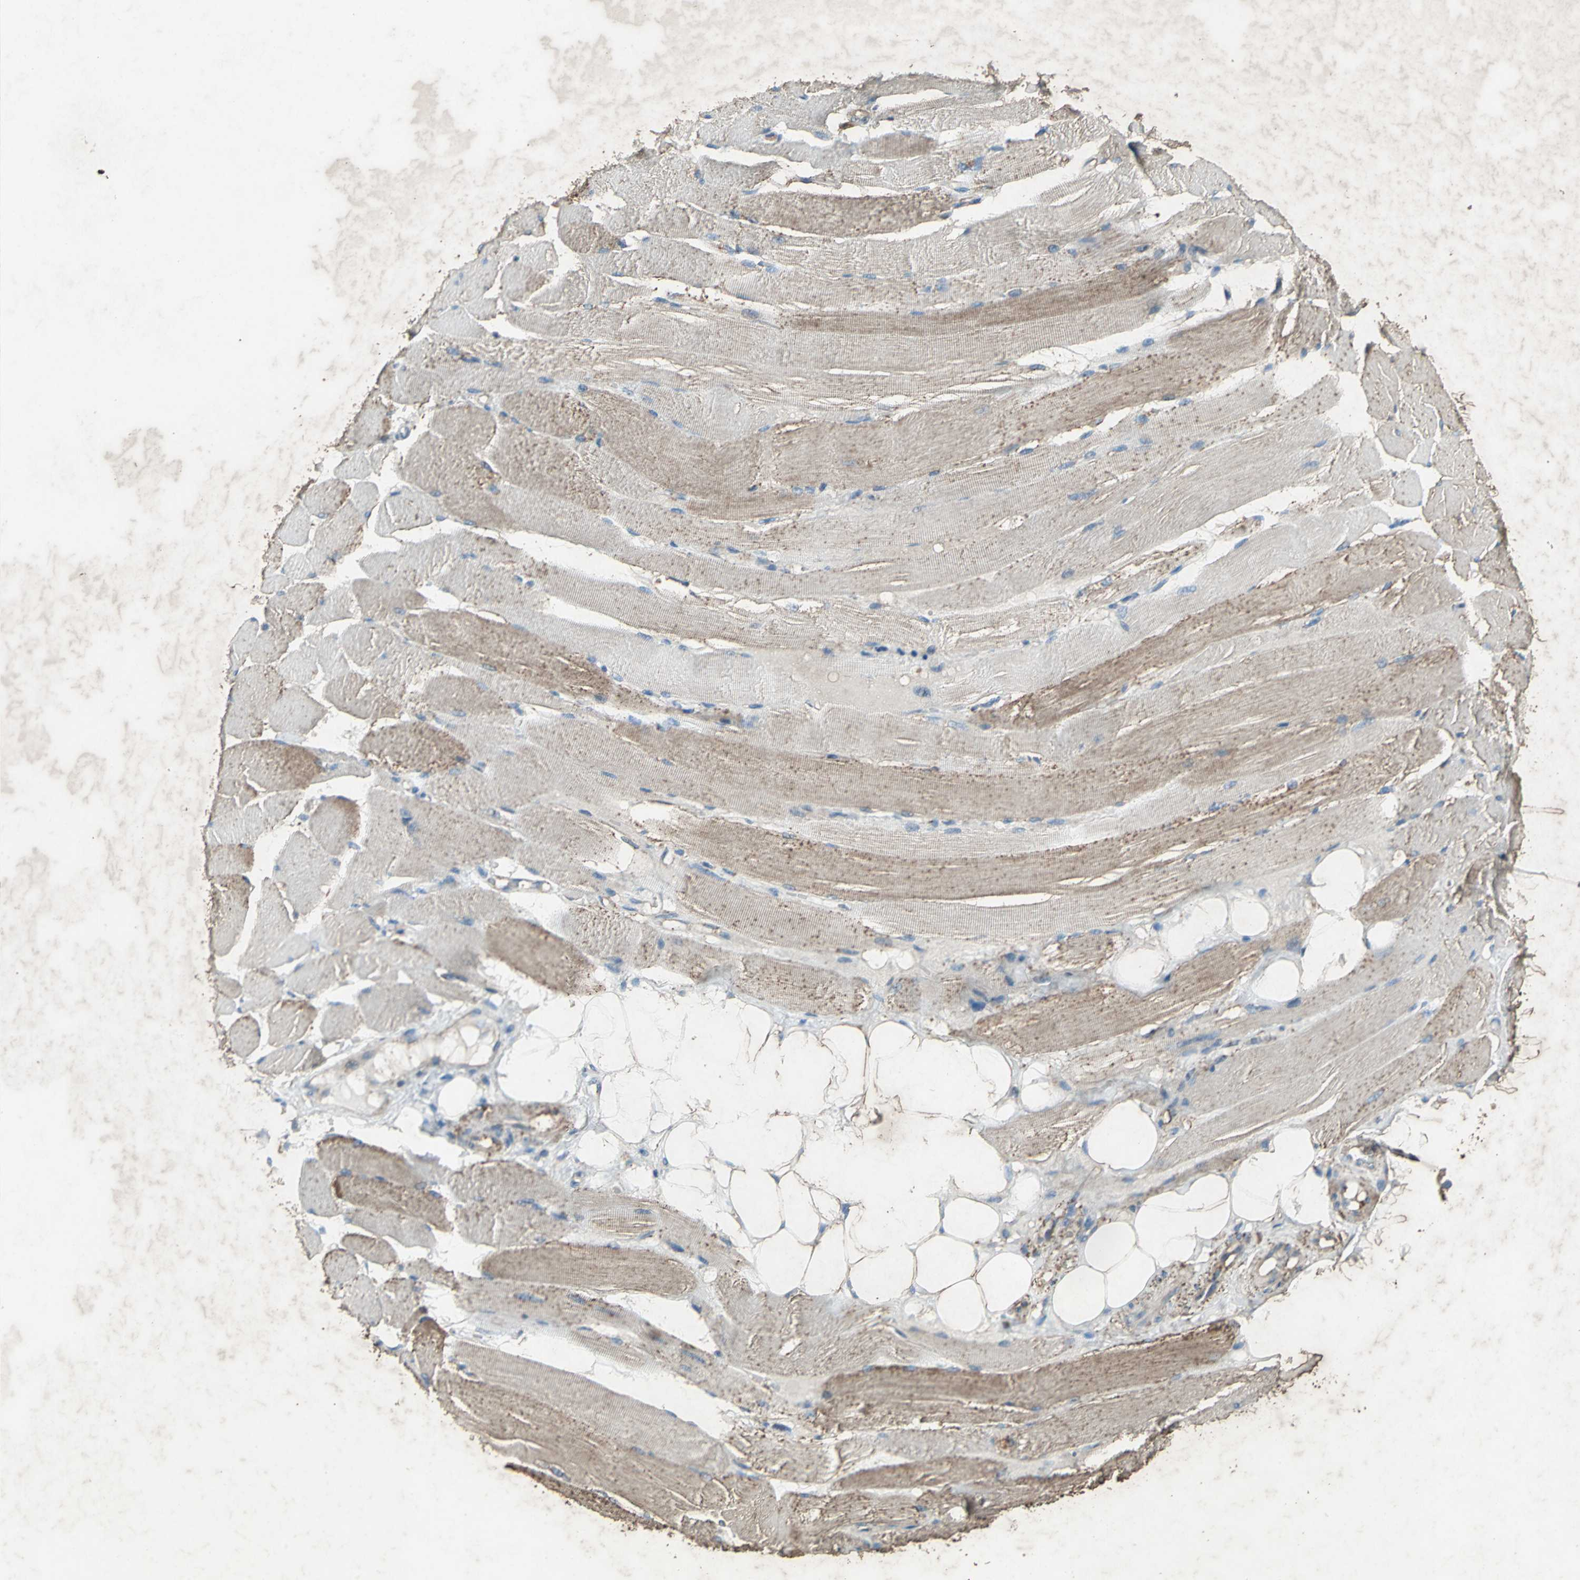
{"staining": {"intensity": "weak", "quantity": "25%-75%", "location": "cytoplasmic/membranous"}, "tissue": "skeletal muscle", "cell_type": "Myocytes", "image_type": "normal", "snomed": [{"axis": "morphology", "description": "Normal tissue, NOS"}, {"axis": "topography", "description": "Skeletal muscle"}, {"axis": "topography", "description": "Peripheral nerve tissue"}], "caption": "A photomicrograph showing weak cytoplasmic/membranous positivity in about 25%-75% of myocytes in benign skeletal muscle, as visualized by brown immunohistochemical staining.", "gene": "CCR6", "patient": {"sex": "female", "age": 84}}